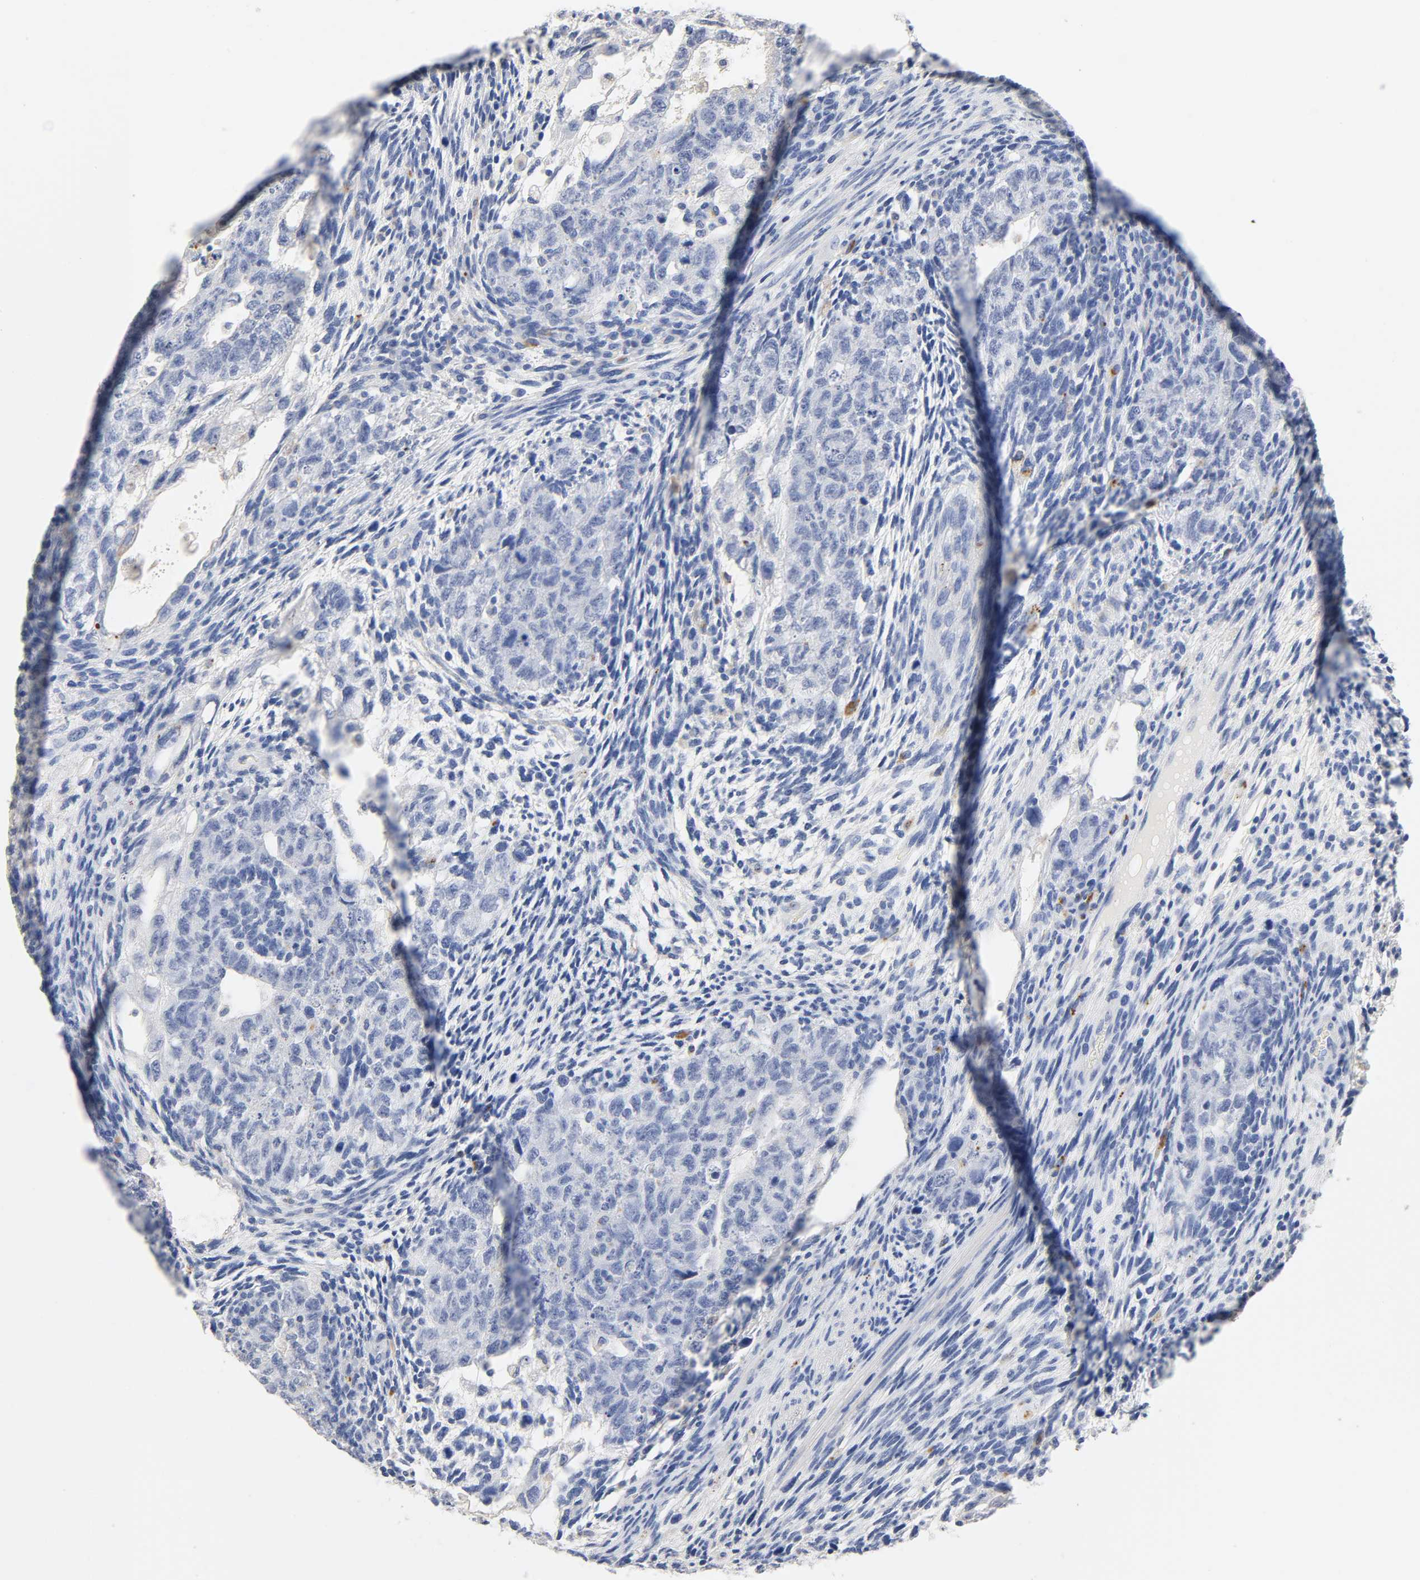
{"staining": {"intensity": "negative", "quantity": "none", "location": "none"}, "tissue": "testis cancer", "cell_type": "Tumor cells", "image_type": "cancer", "snomed": [{"axis": "morphology", "description": "Normal tissue, NOS"}, {"axis": "morphology", "description": "Carcinoma, Embryonal, NOS"}, {"axis": "topography", "description": "Testis"}], "caption": "Immunohistochemistry image of embryonal carcinoma (testis) stained for a protein (brown), which demonstrates no expression in tumor cells.", "gene": "PLP1", "patient": {"sex": "male", "age": 36}}